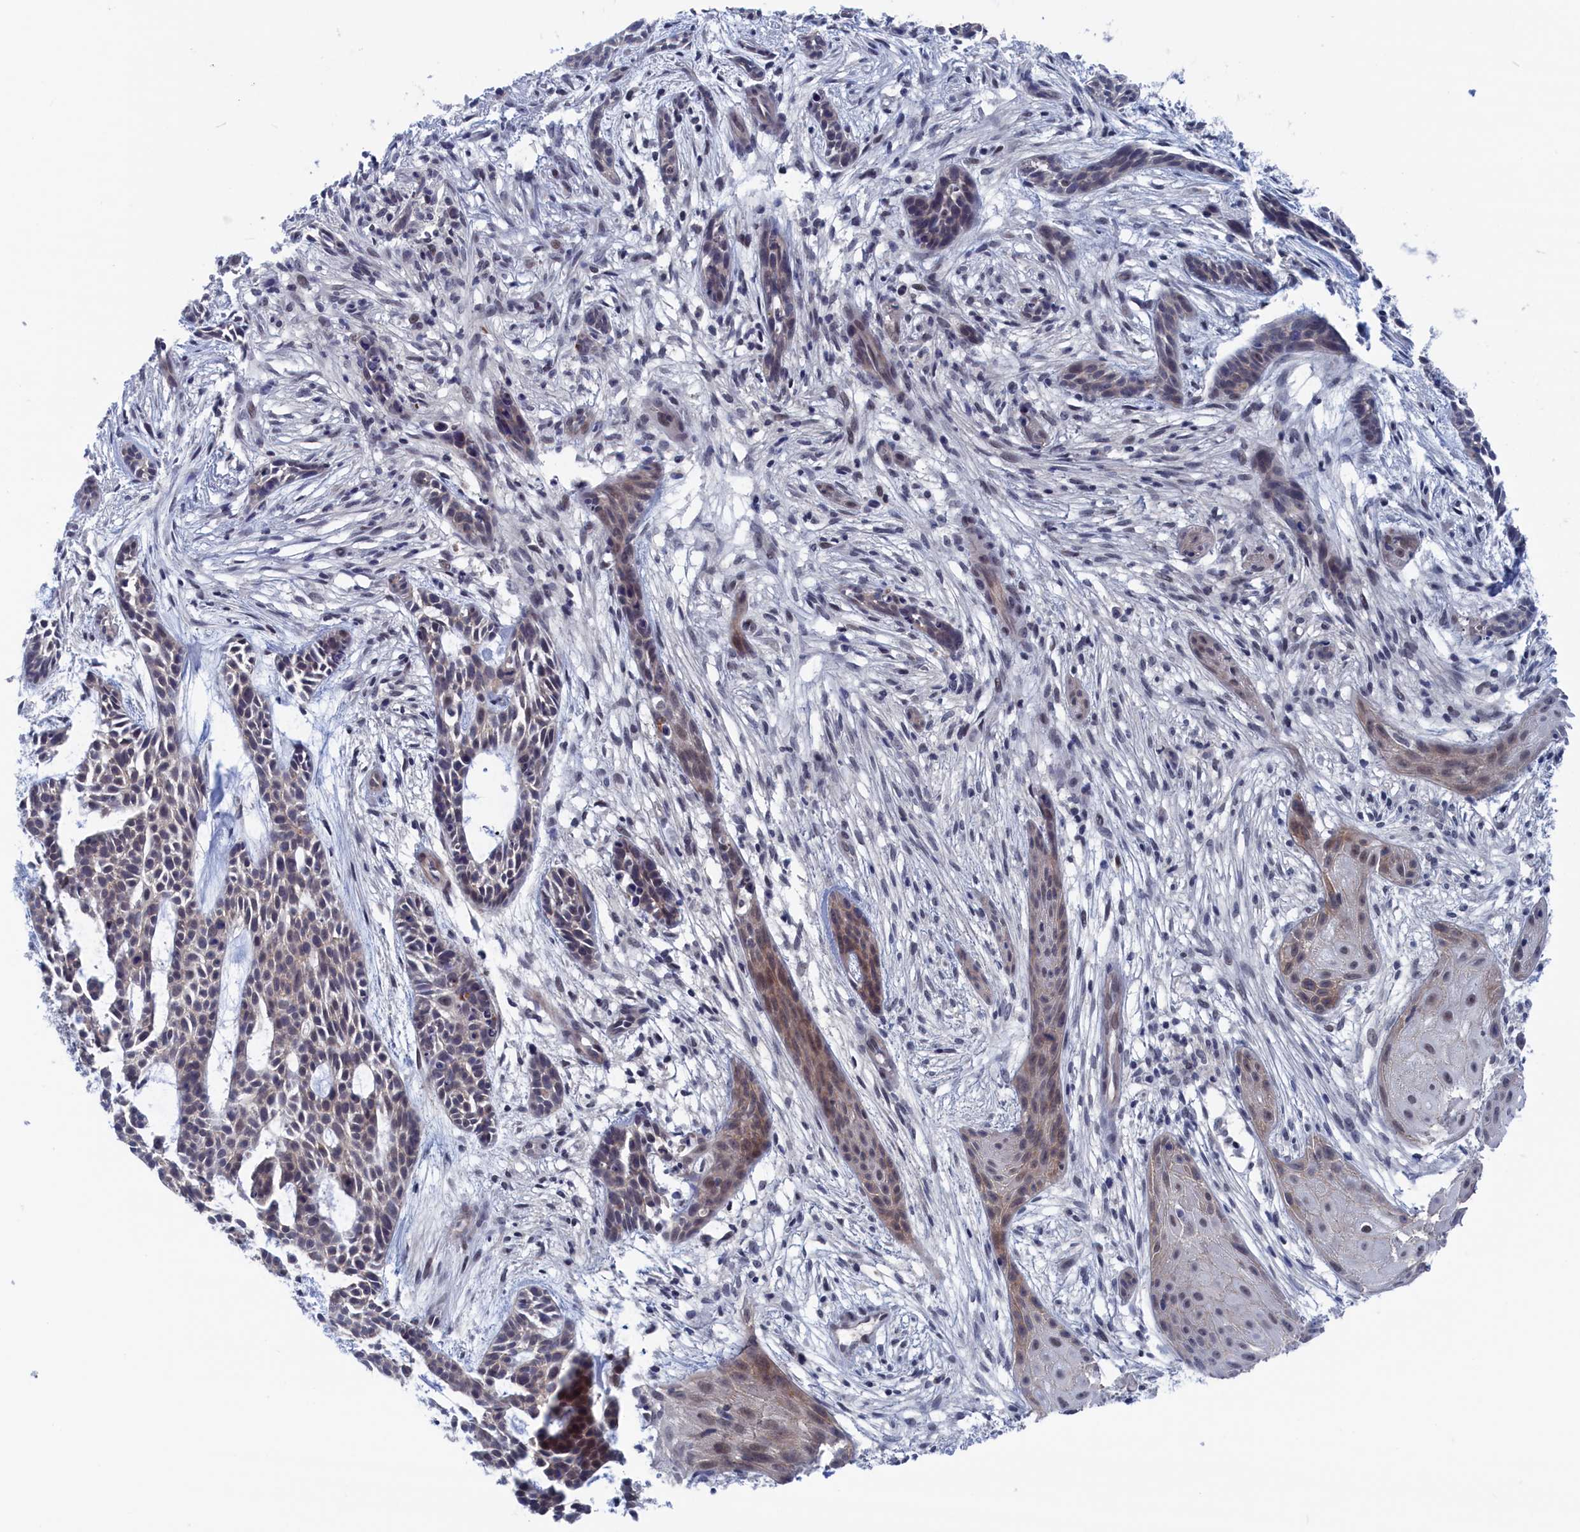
{"staining": {"intensity": "weak", "quantity": "<25%", "location": "cytoplasmic/membranous,nuclear"}, "tissue": "skin cancer", "cell_type": "Tumor cells", "image_type": "cancer", "snomed": [{"axis": "morphology", "description": "Basal cell carcinoma"}, {"axis": "topography", "description": "Skin"}], "caption": "Immunohistochemistry micrograph of neoplastic tissue: human skin cancer (basal cell carcinoma) stained with DAB exhibits no significant protein staining in tumor cells.", "gene": "MARCHF3", "patient": {"sex": "male", "age": 89}}